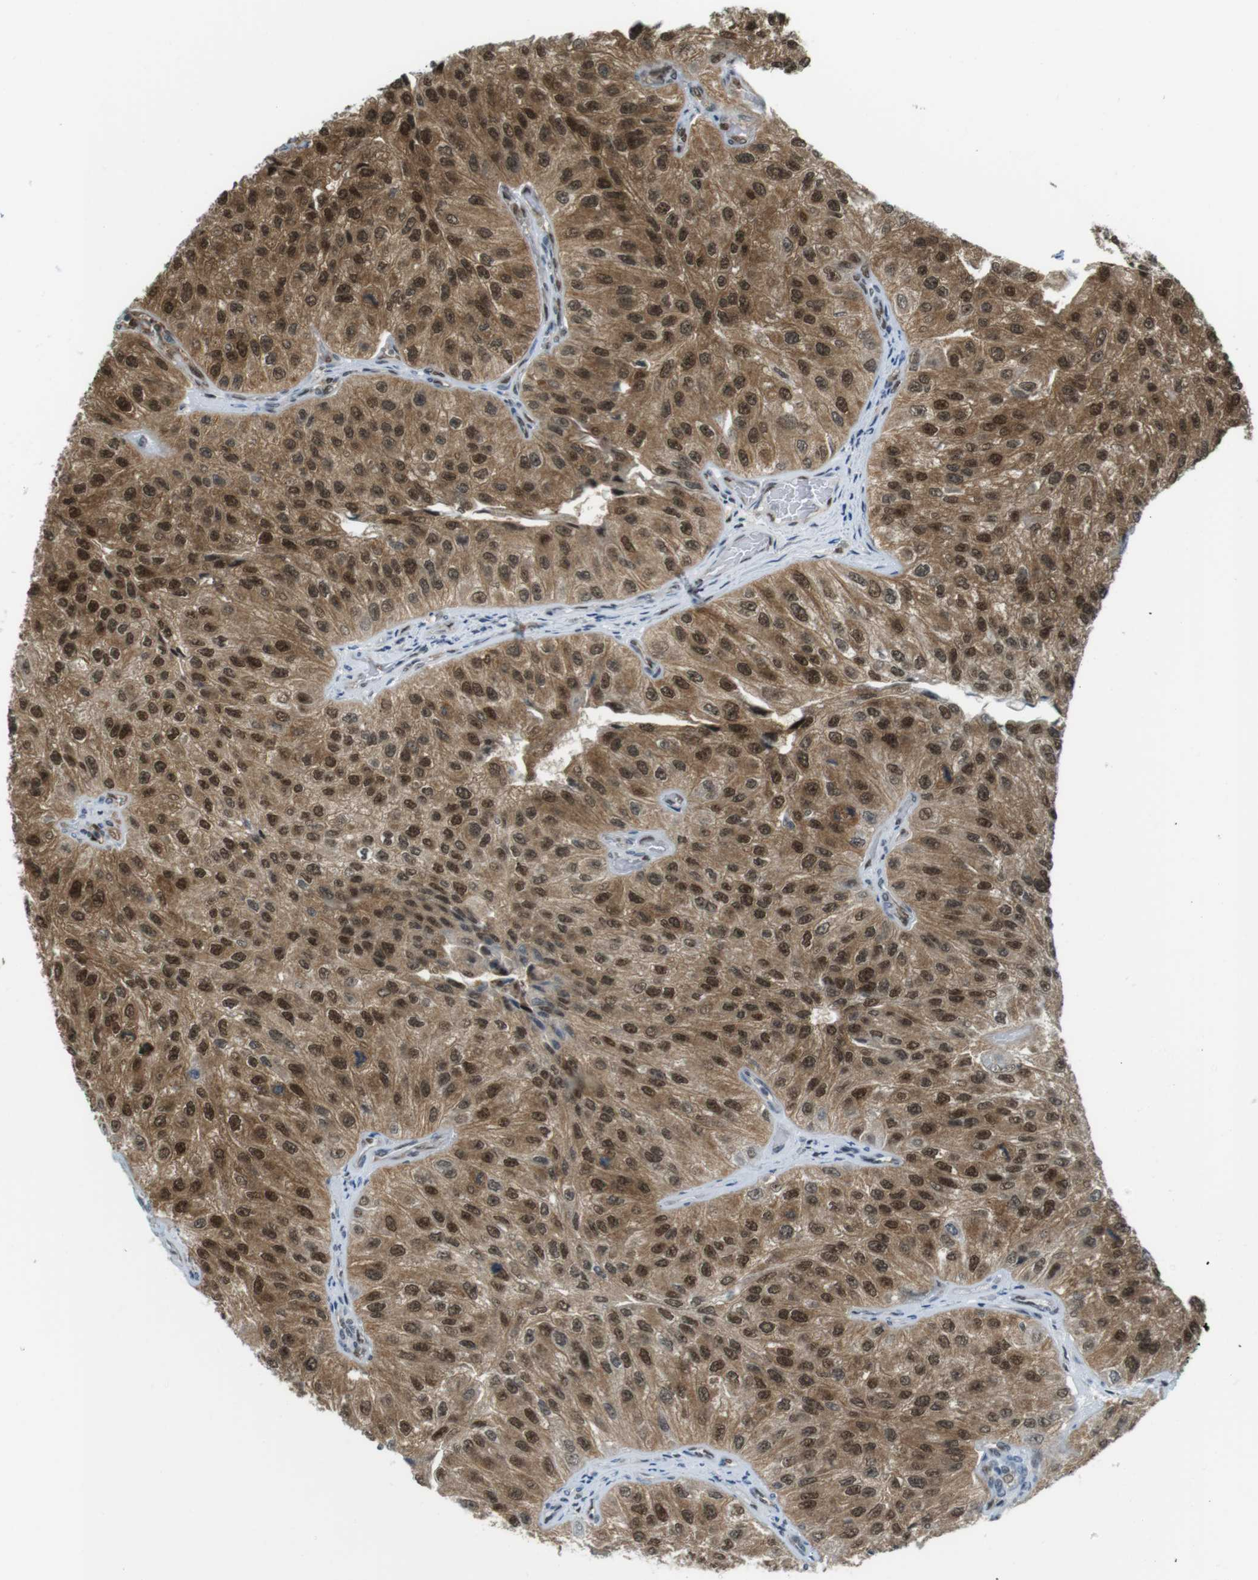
{"staining": {"intensity": "strong", "quantity": ">75%", "location": "cytoplasmic/membranous,nuclear"}, "tissue": "urothelial cancer", "cell_type": "Tumor cells", "image_type": "cancer", "snomed": [{"axis": "morphology", "description": "Urothelial carcinoma, High grade"}, {"axis": "topography", "description": "Kidney"}, {"axis": "topography", "description": "Urinary bladder"}], "caption": "Urothelial cancer stained for a protein (brown) displays strong cytoplasmic/membranous and nuclear positive staining in about >75% of tumor cells.", "gene": "UBB", "patient": {"sex": "male", "age": 77}}